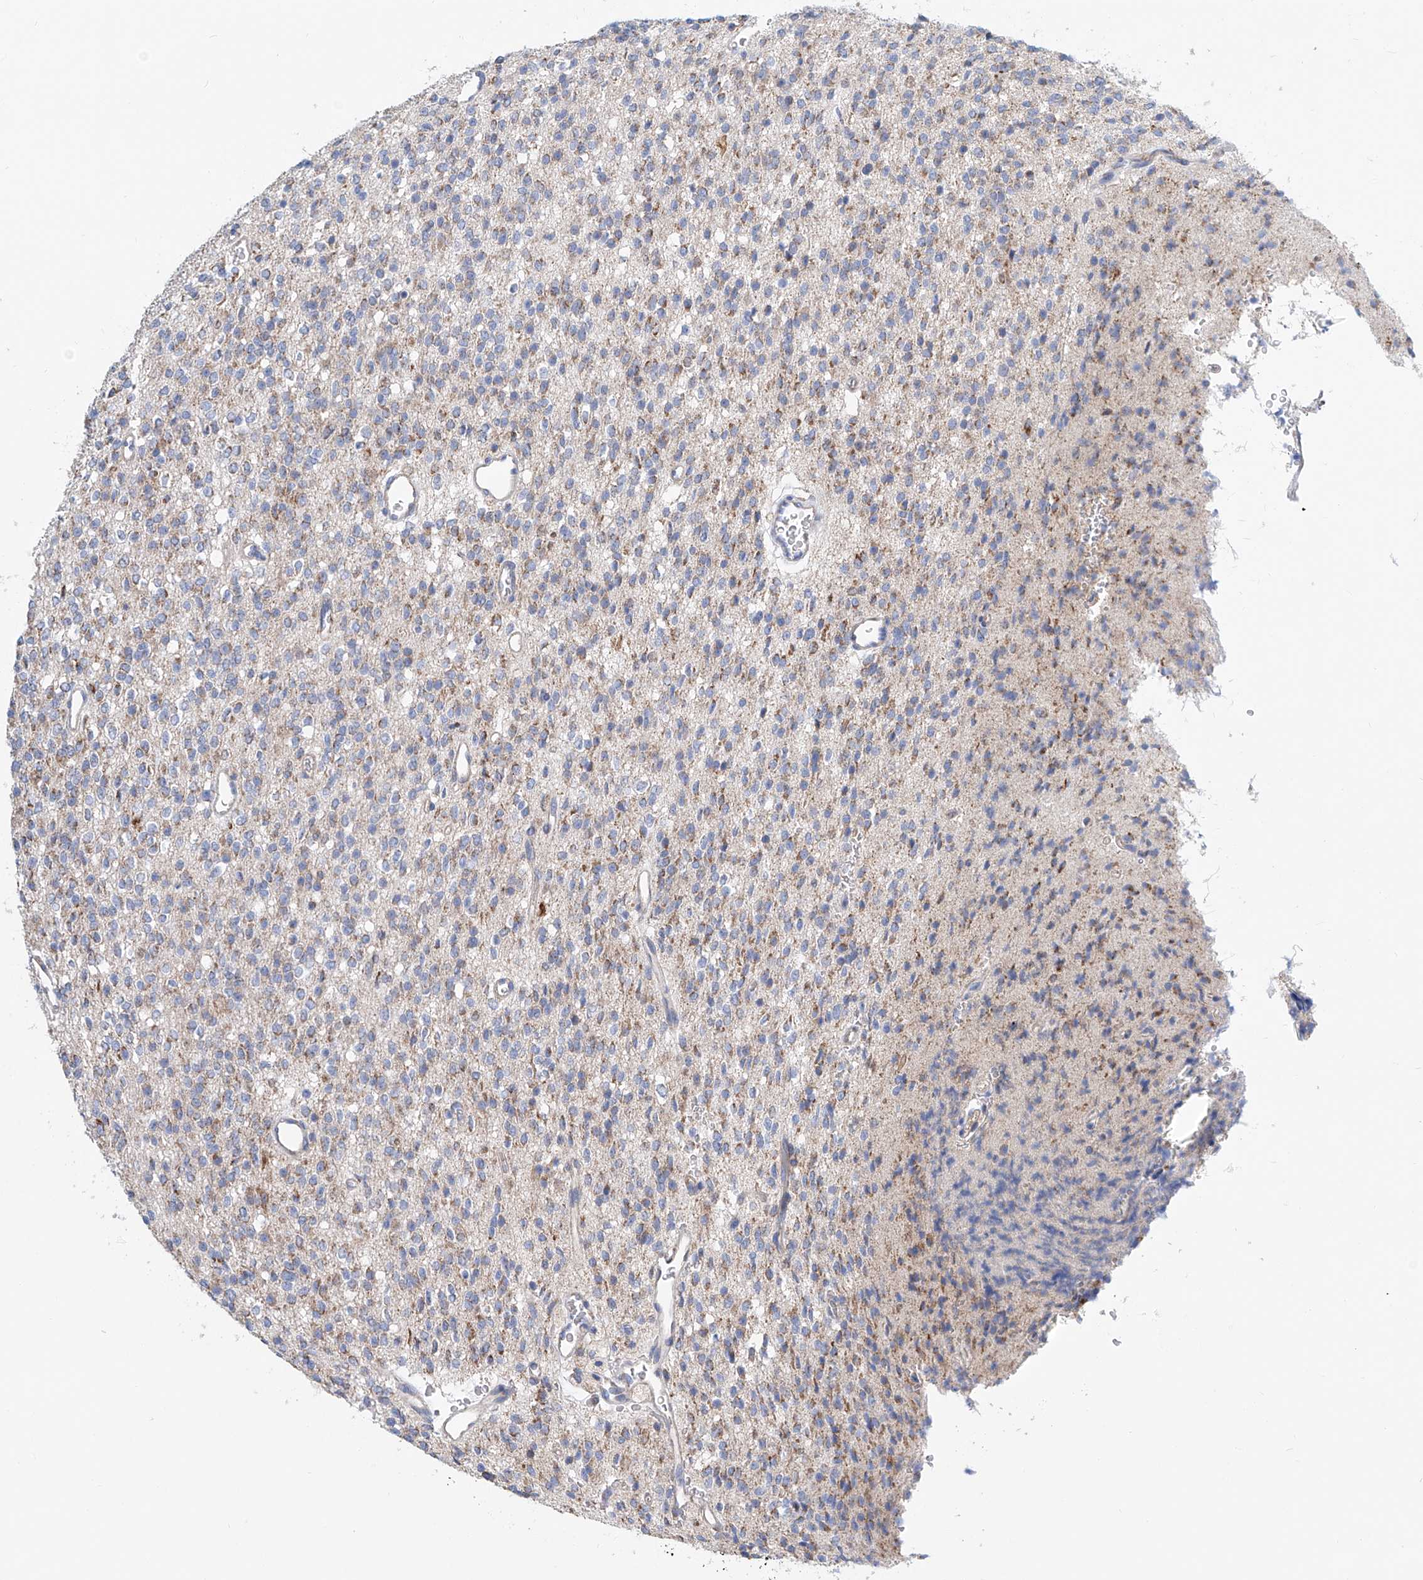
{"staining": {"intensity": "negative", "quantity": "none", "location": "none"}, "tissue": "glioma", "cell_type": "Tumor cells", "image_type": "cancer", "snomed": [{"axis": "morphology", "description": "Glioma, malignant, High grade"}, {"axis": "topography", "description": "Brain"}], "caption": "A high-resolution image shows immunohistochemistry staining of glioma, which exhibits no significant positivity in tumor cells.", "gene": "MAD2L1", "patient": {"sex": "male", "age": 34}}